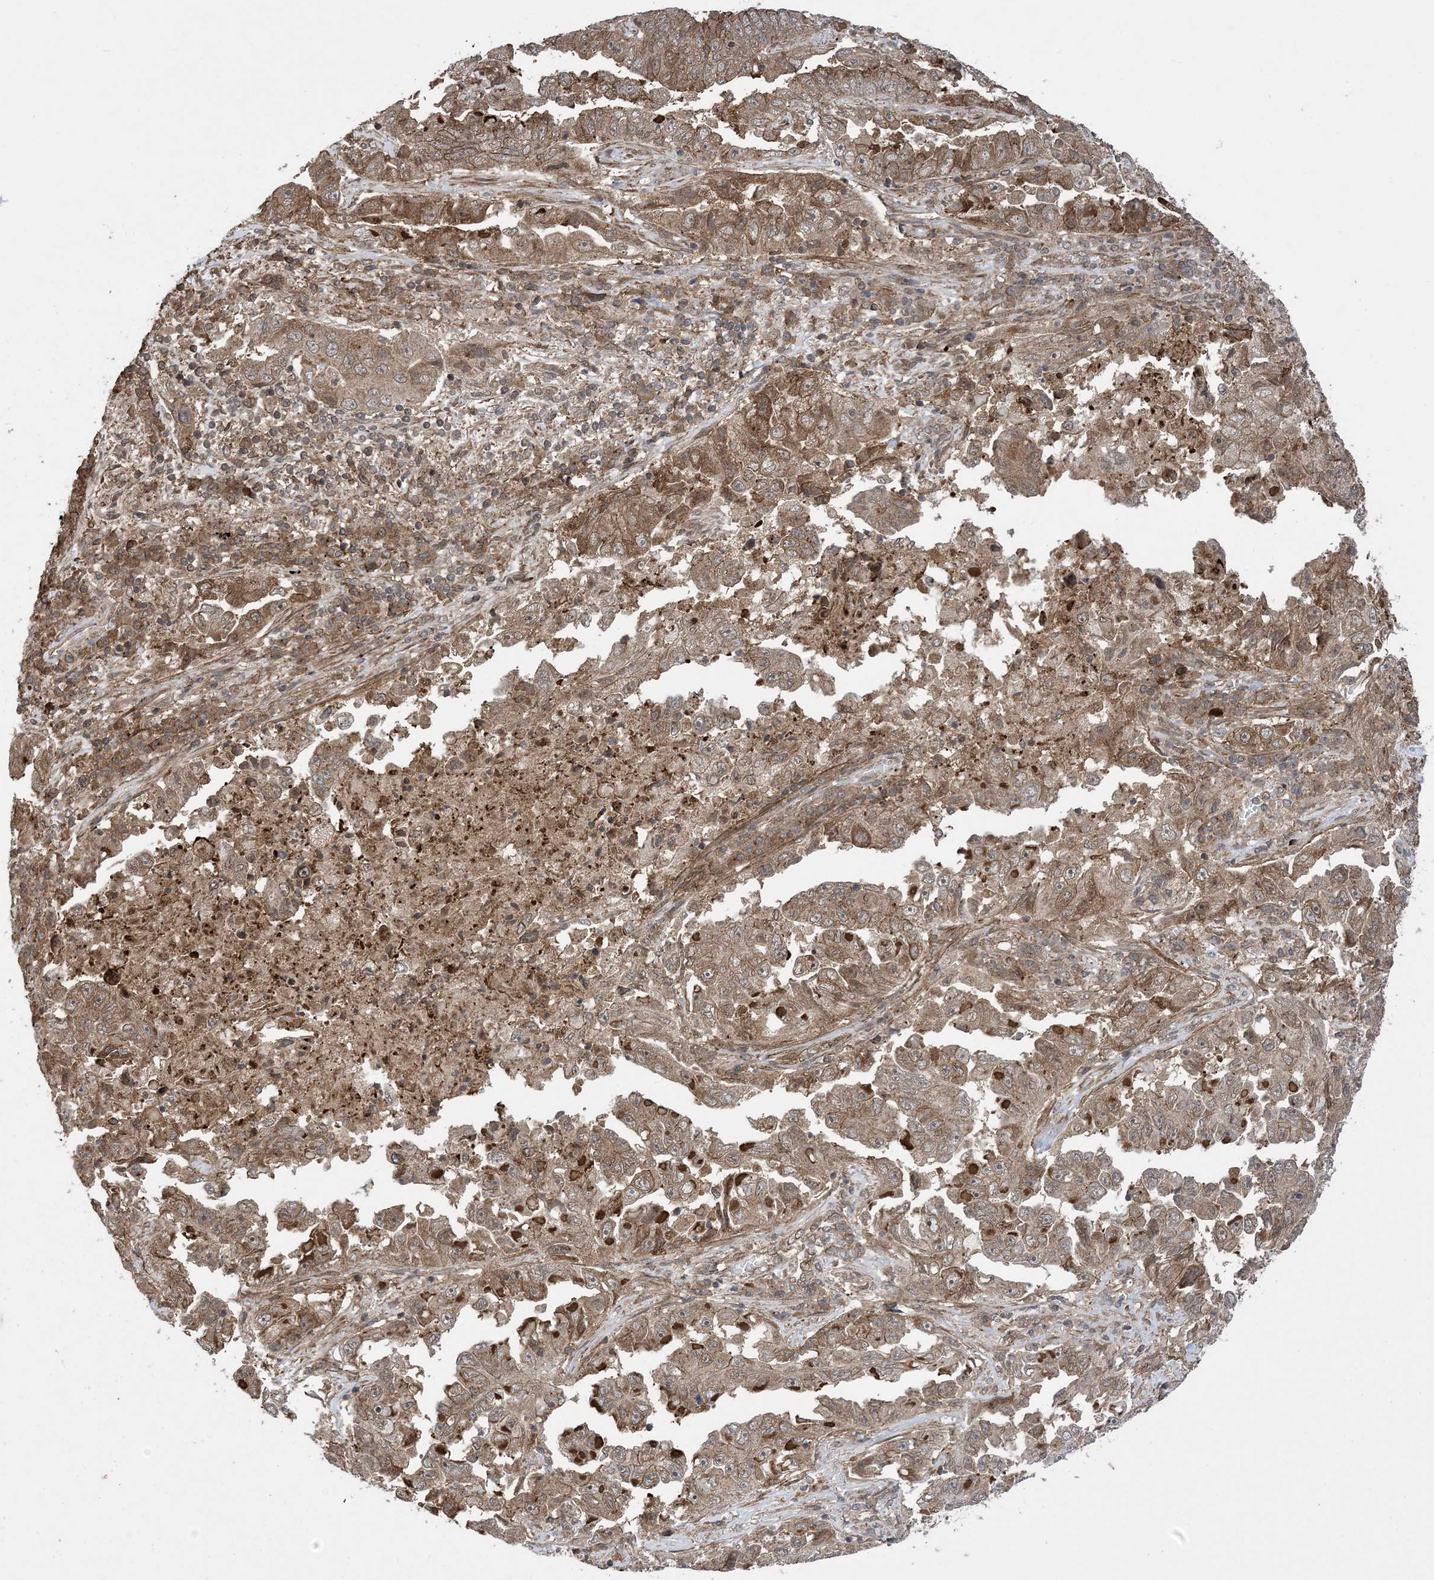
{"staining": {"intensity": "moderate", "quantity": ">75%", "location": "cytoplasmic/membranous"}, "tissue": "lung cancer", "cell_type": "Tumor cells", "image_type": "cancer", "snomed": [{"axis": "morphology", "description": "Adenocarcinoma, NOS"}, {"axis": "topography", "description": "Lung"}], "caption": "An image showing moderate cytoplasmic/membranous staining in approximately >75% of tumor cells in lung adenocarcinoma, as visualized by brown immunohistochemical staining.", "gene": "ZNF511", "patient": {"sex": "female", "age": 51}}